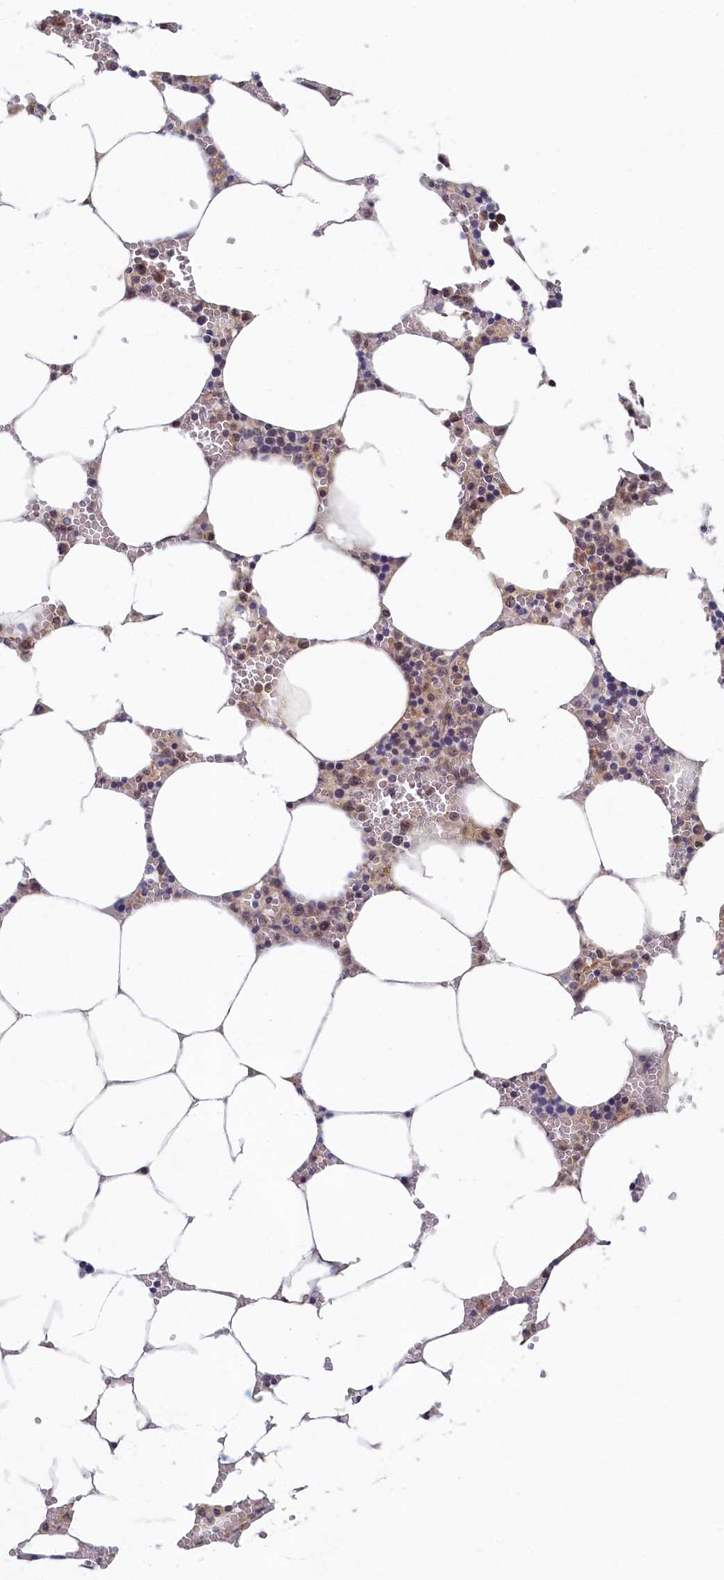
{"staining": {"intensity": "weak", "quantity": "25%-75%", "location": "cytoplasmic/membranous"}, "tissue": "bone marrow", "cell_type": "Hematopoietic cells", "image_type": "normal", "snomed": [{"axis": "morphology", "description": "Normal tissue, NOS"}, {"axis": "topography", "description": "Bone marrow"}], "caption": "The image shows a brown stain indicating the presence of a protein in the cytoplasmic/membranous of hematopoietic cells in bone marrow.", "gene": "CEP20", "patient": {"sex": "male", "age": 70}}